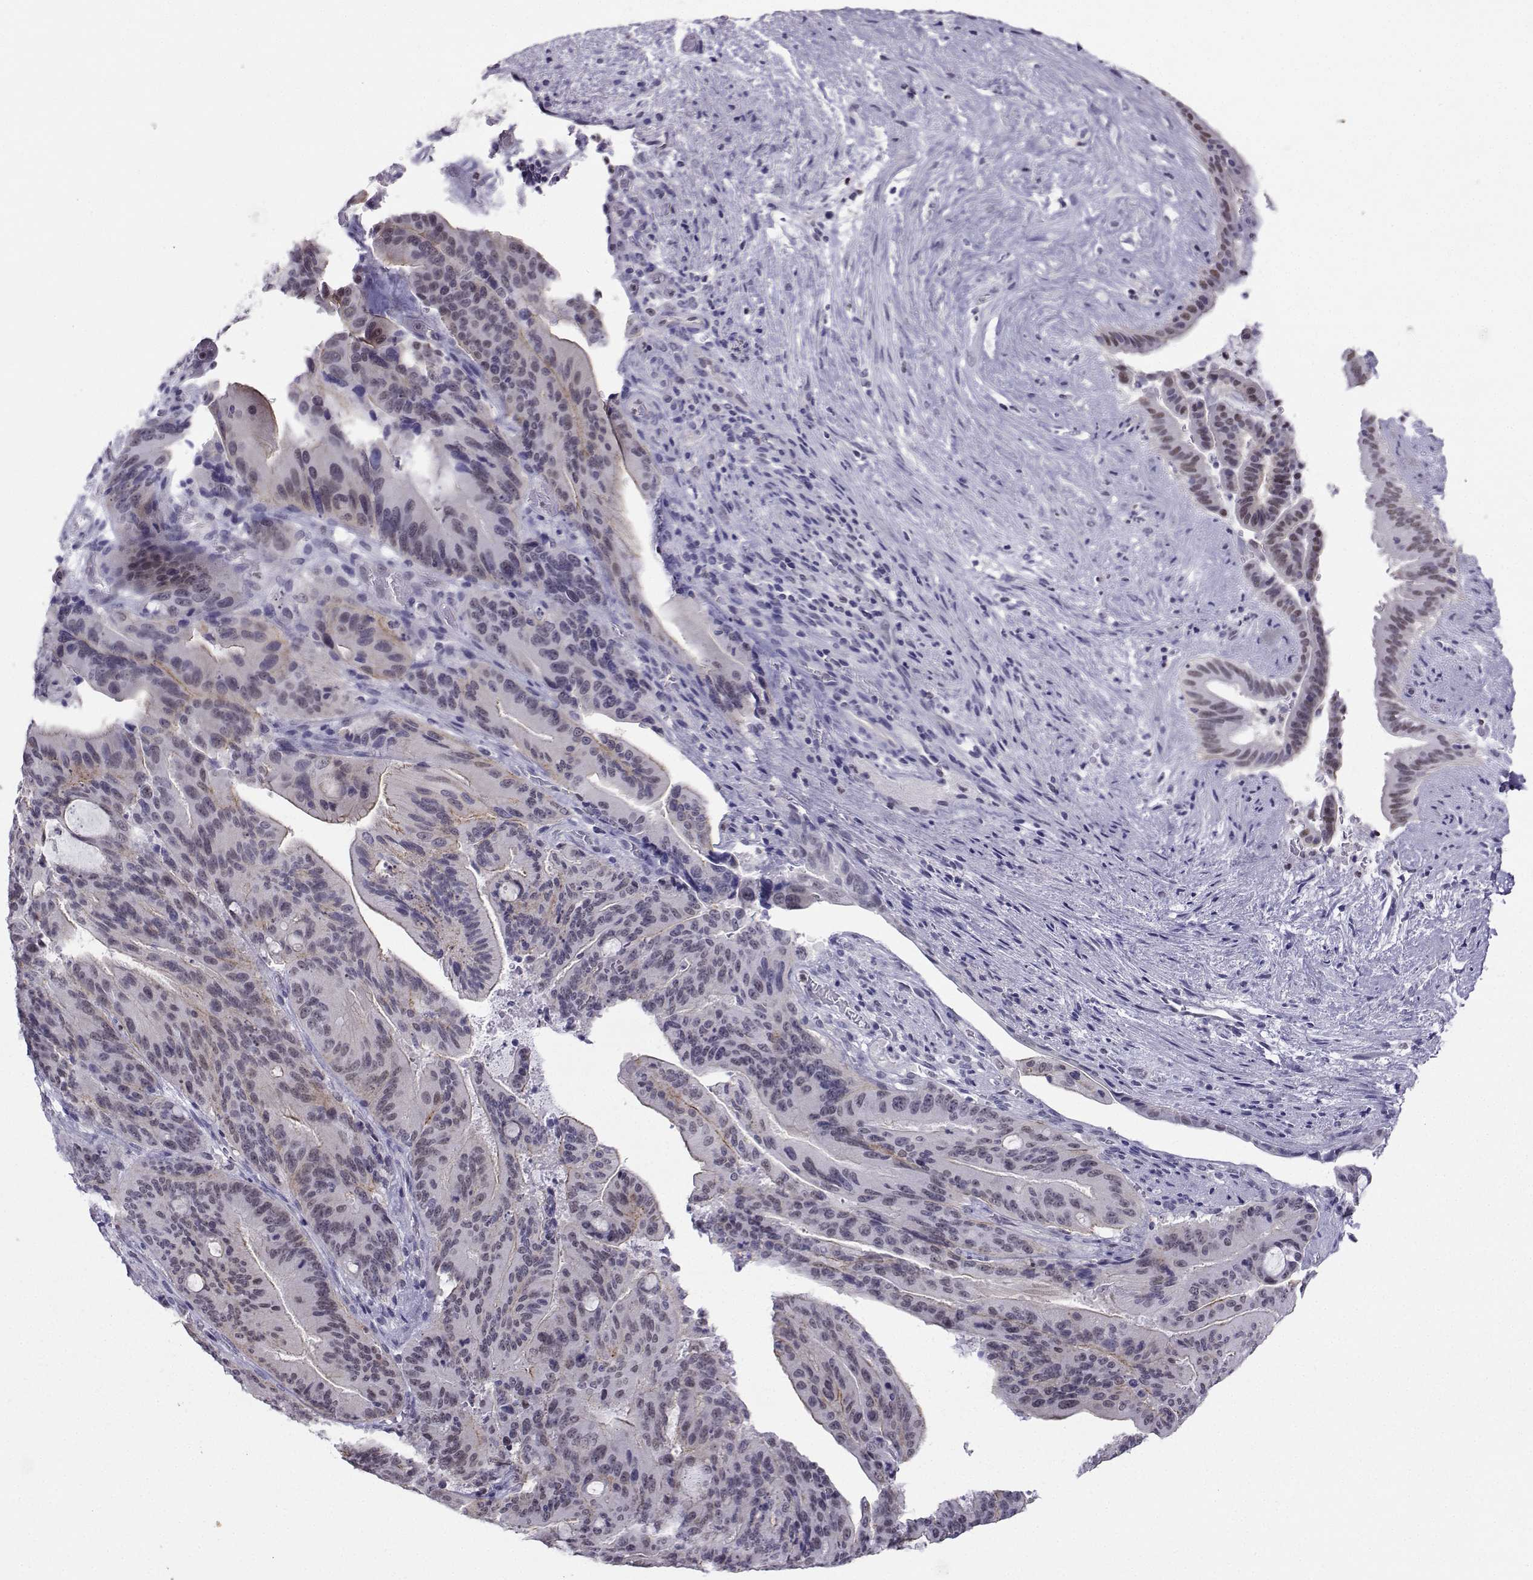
{"staining": {"intensity": "negative", "quantity": "none", "location": "none"}, "tissue": "liver cancer", "cell_type": "Tumor cells", "image_type": "cancer", "snomed": [{"axis": "morphology", "description": "Cholangiocarcinoma"}, {"axis": "topography", "description": "Liver"}], "caption": "This is an IHC histopathology image of human liver cholangiocarcinoma. There is no expression in tumor cells.", "gene": "TEDC2", "patient": {"sex": "female", "age": 73}}